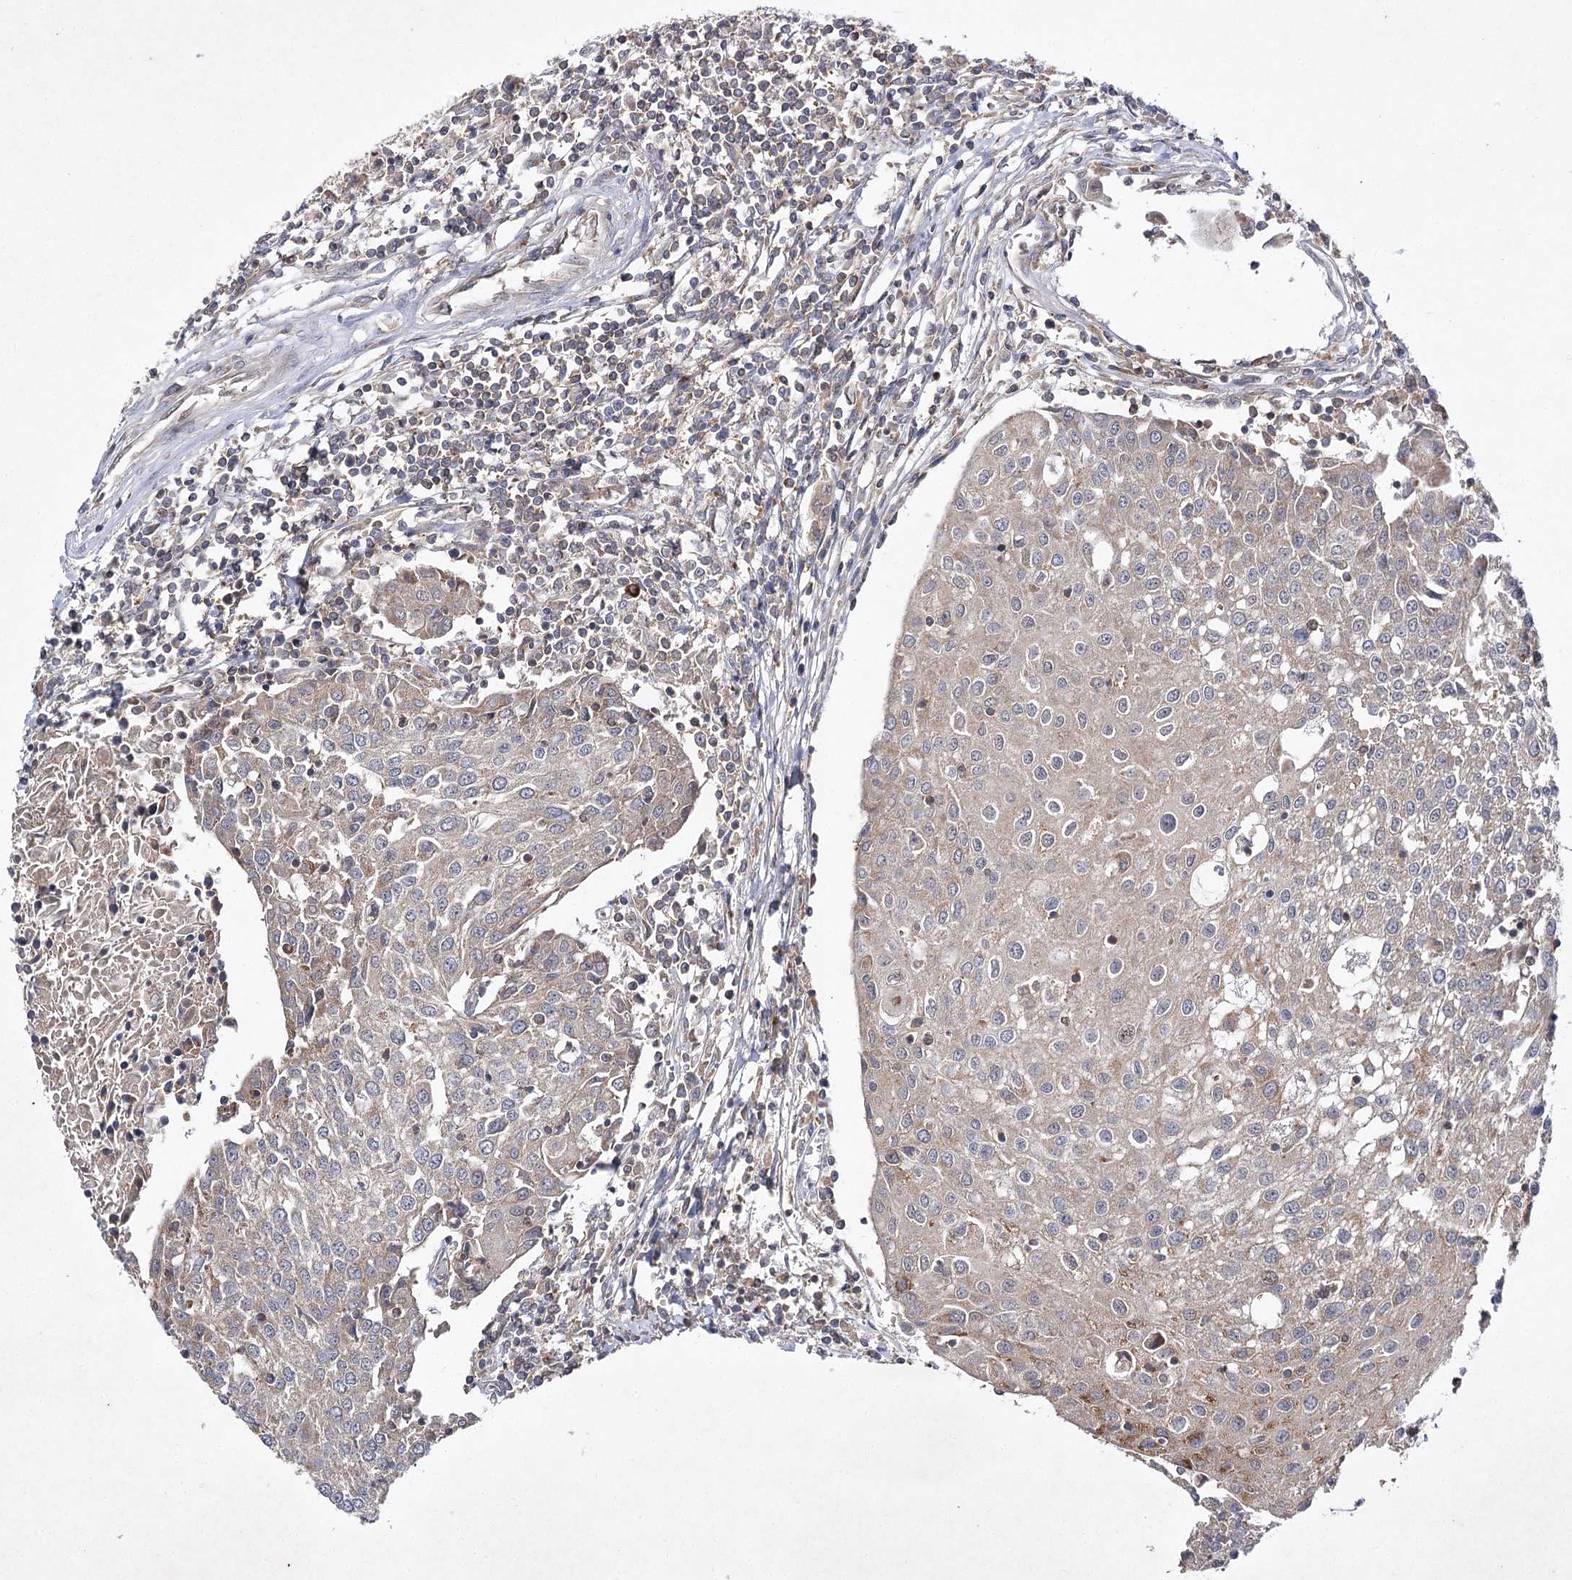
{"staining": {"intensity": "weak", "quantity": ">75%", "location": "cytoplasmic/membranous"}, "tissue": "urothelial cancer", "cell_type": "Tumor cells", "image_type": "cancer", "snomed": [{"axis": "morphology", "description": "Urothelial carcinoma, High grade"}, {"axis": "topography", "description": "Urinary bladder"}], "caption": "A brown stain shows weak cytoplasmic/membranous expression of a protein in high-grade urothelial carcinoma tumor cells.", "gene": "BCR", "patient": {"sex": "female", "age": 85}}